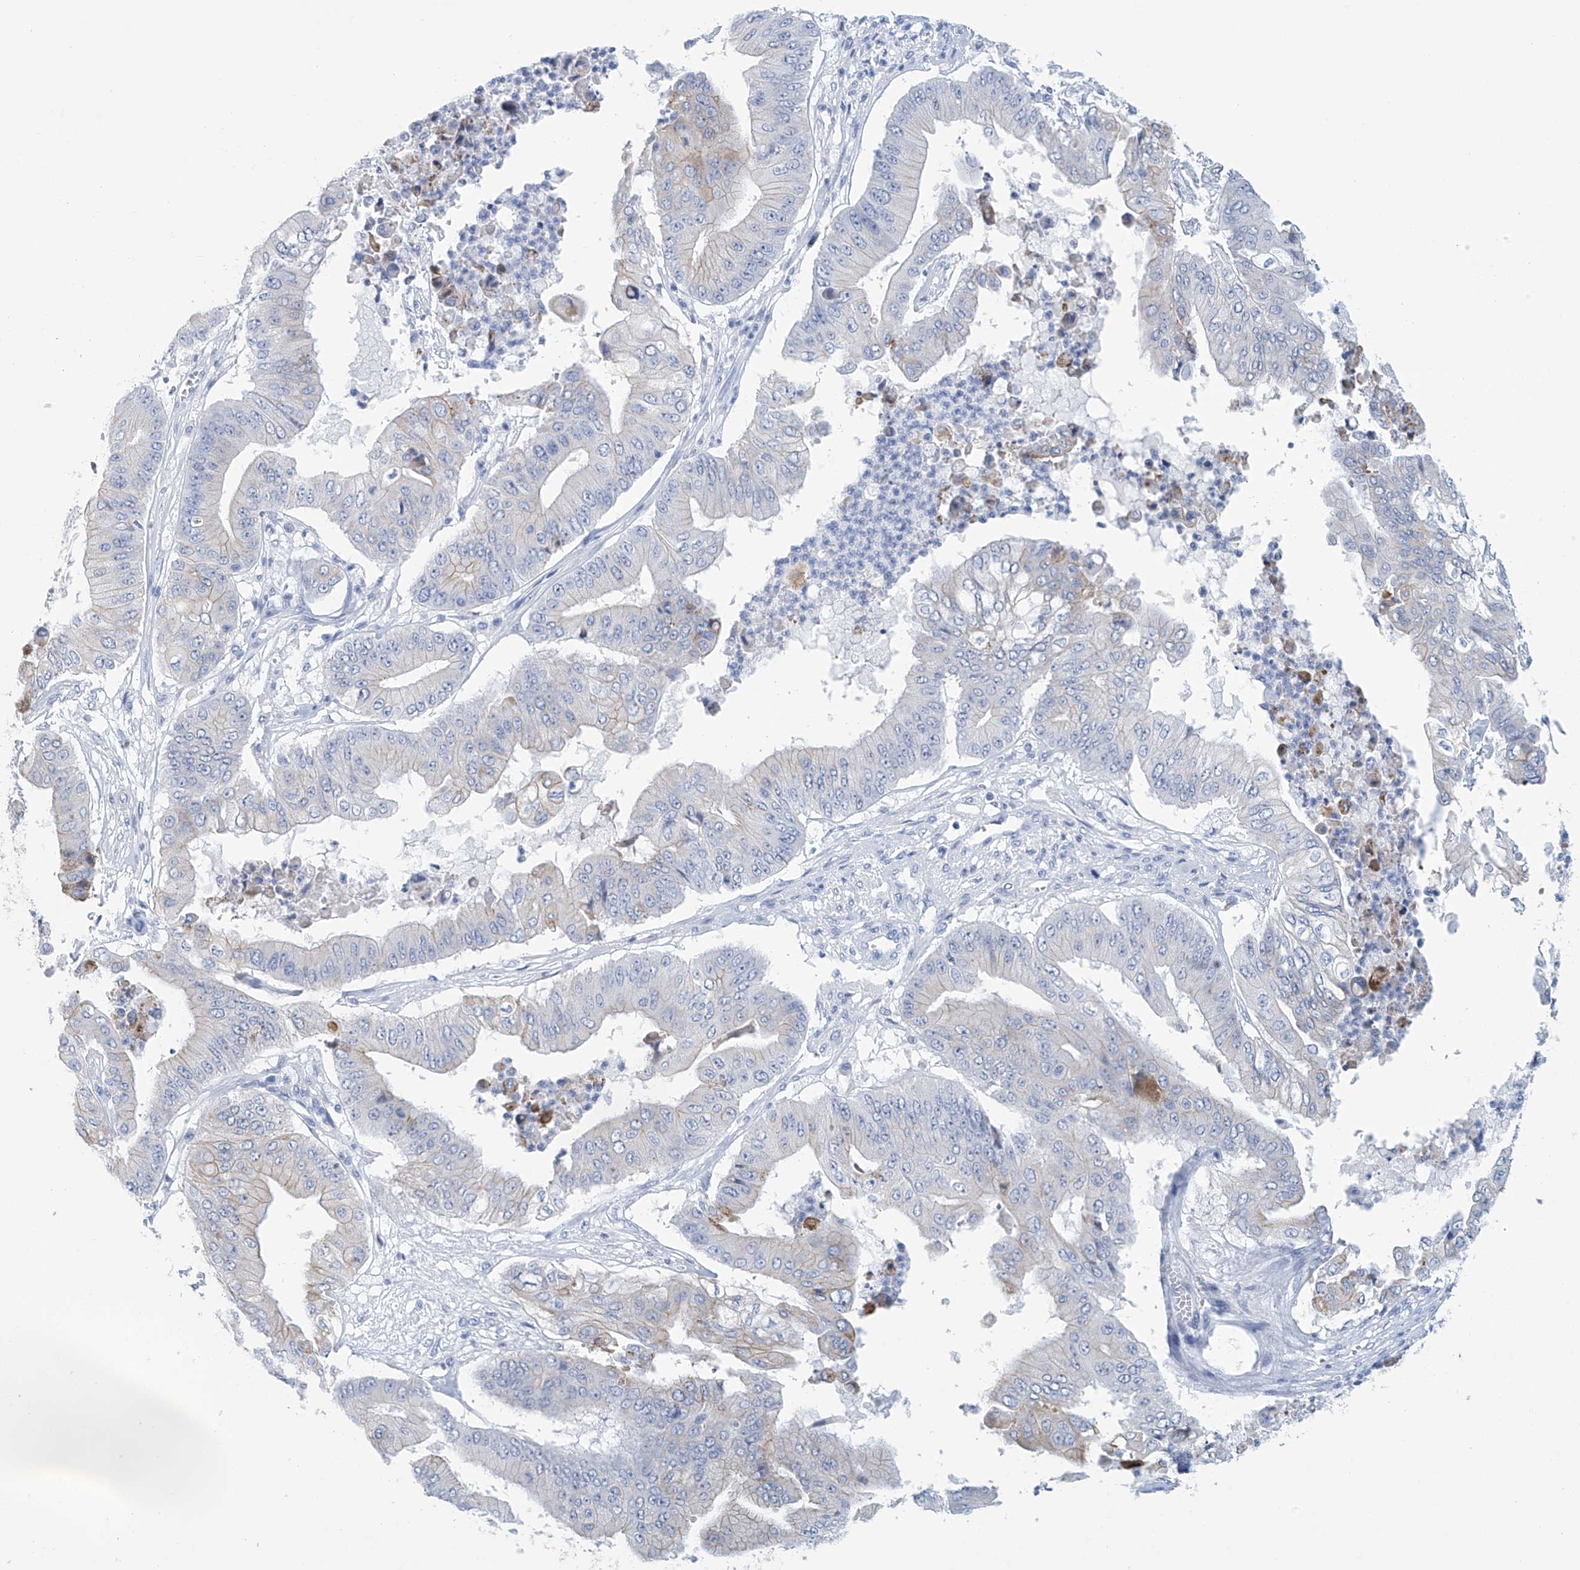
{"staining": {"intensity": "negative", "quantity": "none", "location": "none"}, "tissue": "pancreatic cancer", "cell_type": "Tumor cells", "image_type": "cancer", "snomed": [{"axis": "morphology", "description": "Adenocarcinoma, NOS"}, {"axis": "topography", "description": "Pancreas"}], "caption": "Pancreatic cancer was stained to show a protein in brown. There is no significant staining in tumor cells. The staining is performed using DAB brown chromogen with nuclei counter-stained in using hematoxylin.", "gene": "DSP", "patient": {"sex": "female", "age": 77}}